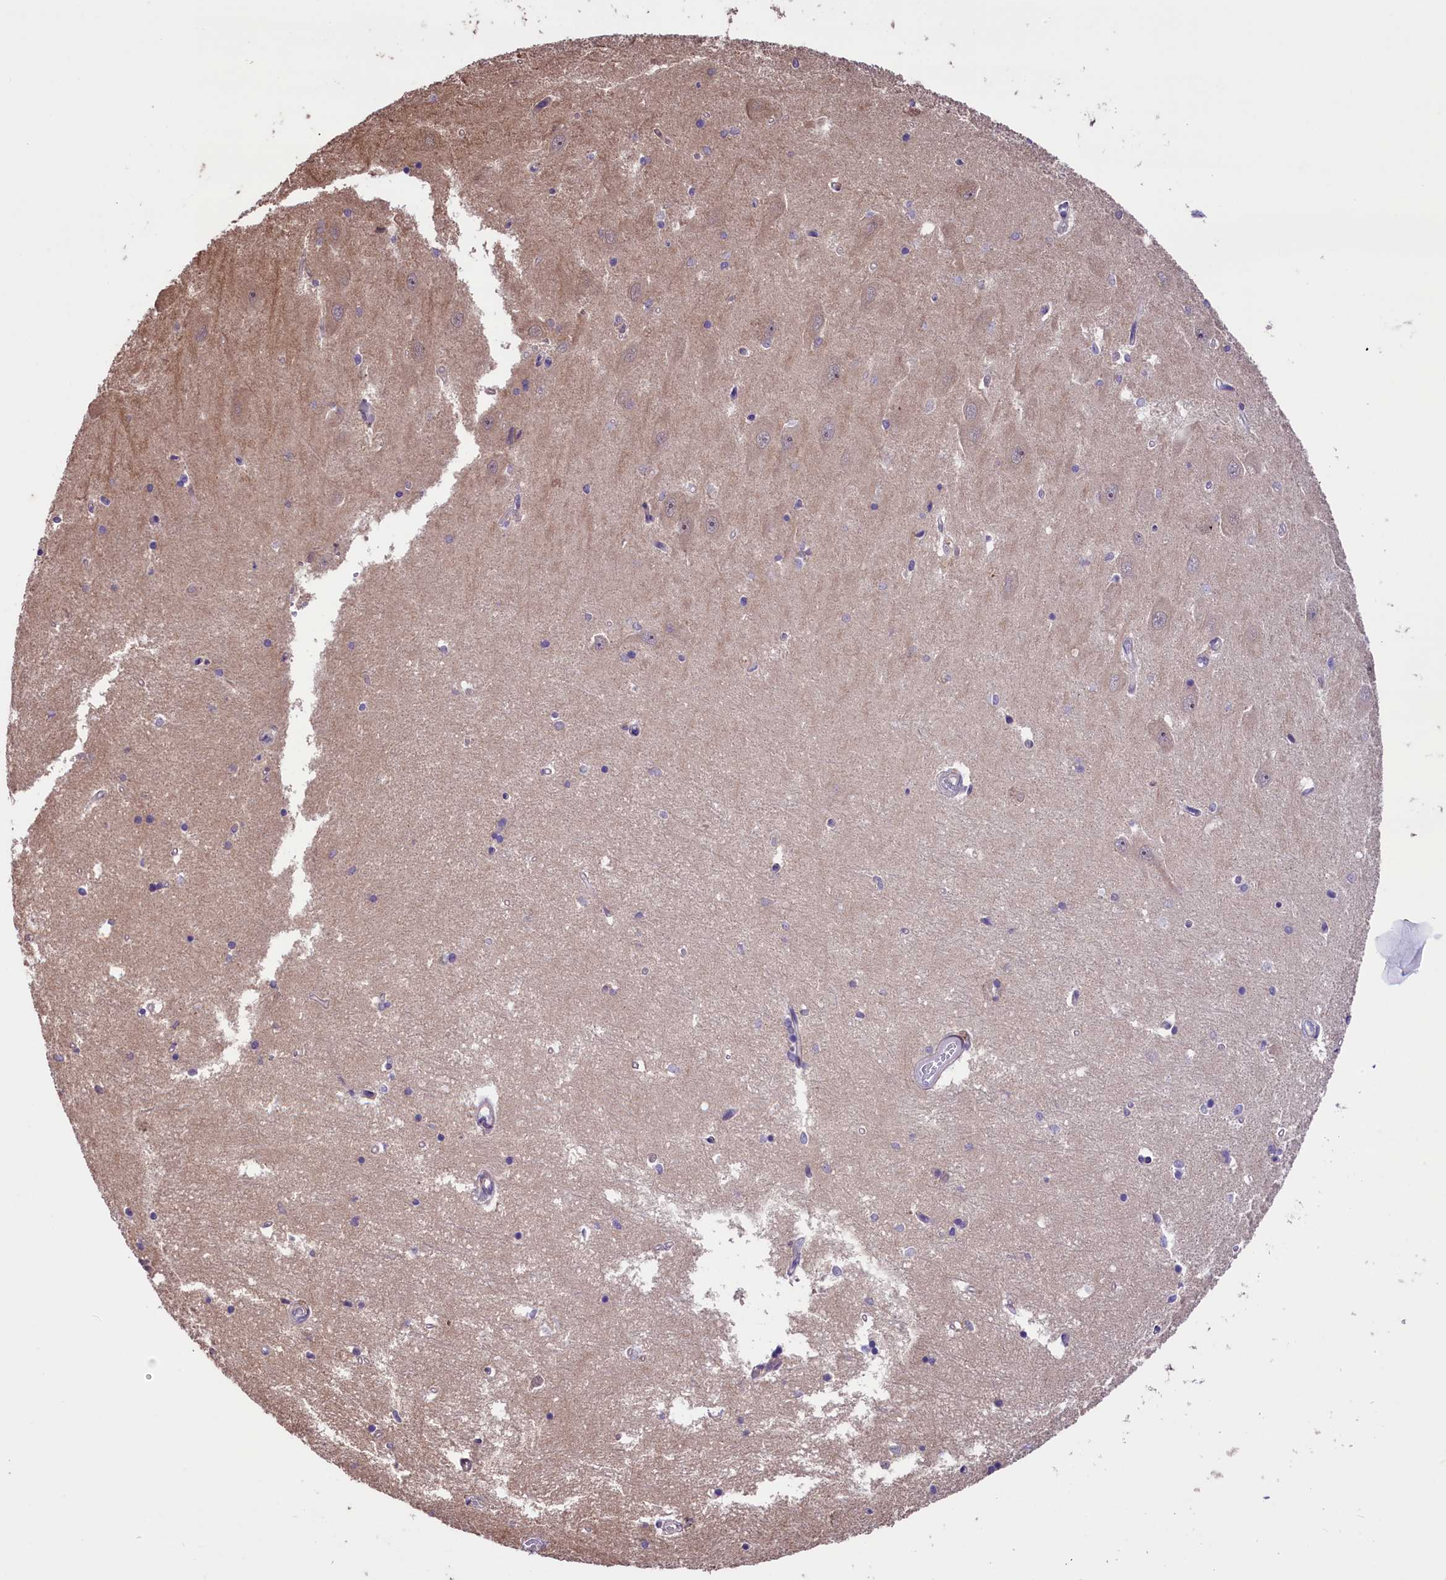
{"staining": {"intensity": "negative", "quantity": "none", "location": "none"}, "tissue": "hippocampus", "cell_type": "Glial cells", "image_type": "normal", "snomed": [{"axis": "morphology", "description": "Normal tissue, NOS"}, {"axis": "topography", "description": "Hippocampus"}], "caption": "This photomicrograph is of normal hippocampus stained with immunohistochemistry to label a protein in brown with the nuclei are counter-stained blue. There is no positivity in glial cells. (Brightfield microscopy of DAB immunohistochemistry (IHC) at high magnification).", "gene": "RIC8A", "patient": {"sex": "male", "age": 45}}